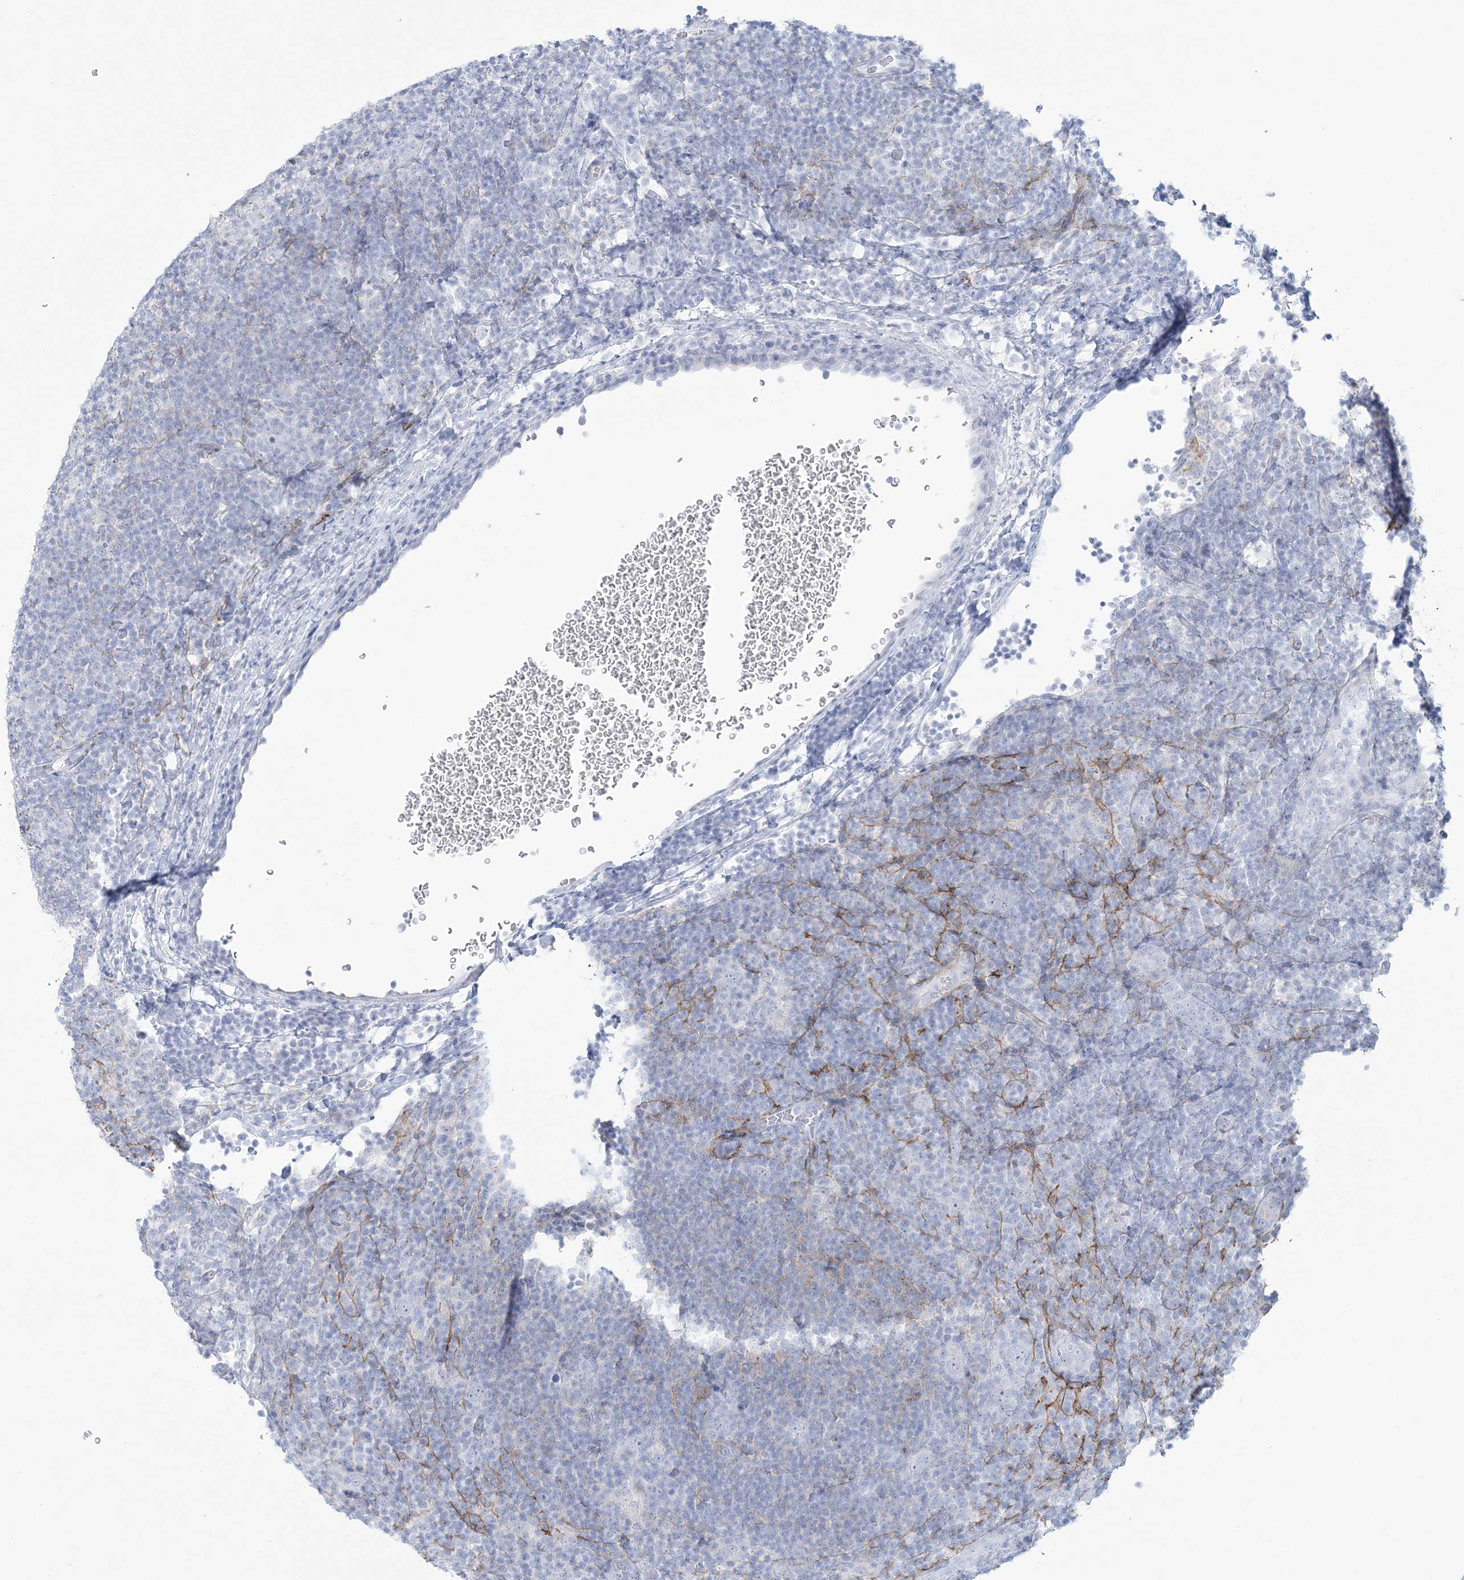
{"staining": {"intensity": "negative", "quantity": "none", "location": "none"}, "tissue": "lymphoma", "cell_type": "Tumor cells", "image_type": "cancer", "snomed": [{"axis": "morphology", "description": "Hodgkin's disease, NOS"}, {"axis": "topography", "description": "Lymph node"}], "caption": "Immunohistochemistry (IHC) photomicrograph of human lymphoma stained for a protein (brown), which displays no positivity in tumor cells.", "gene": "ADGB", "patient": {"sex": "female", "age": 57}}